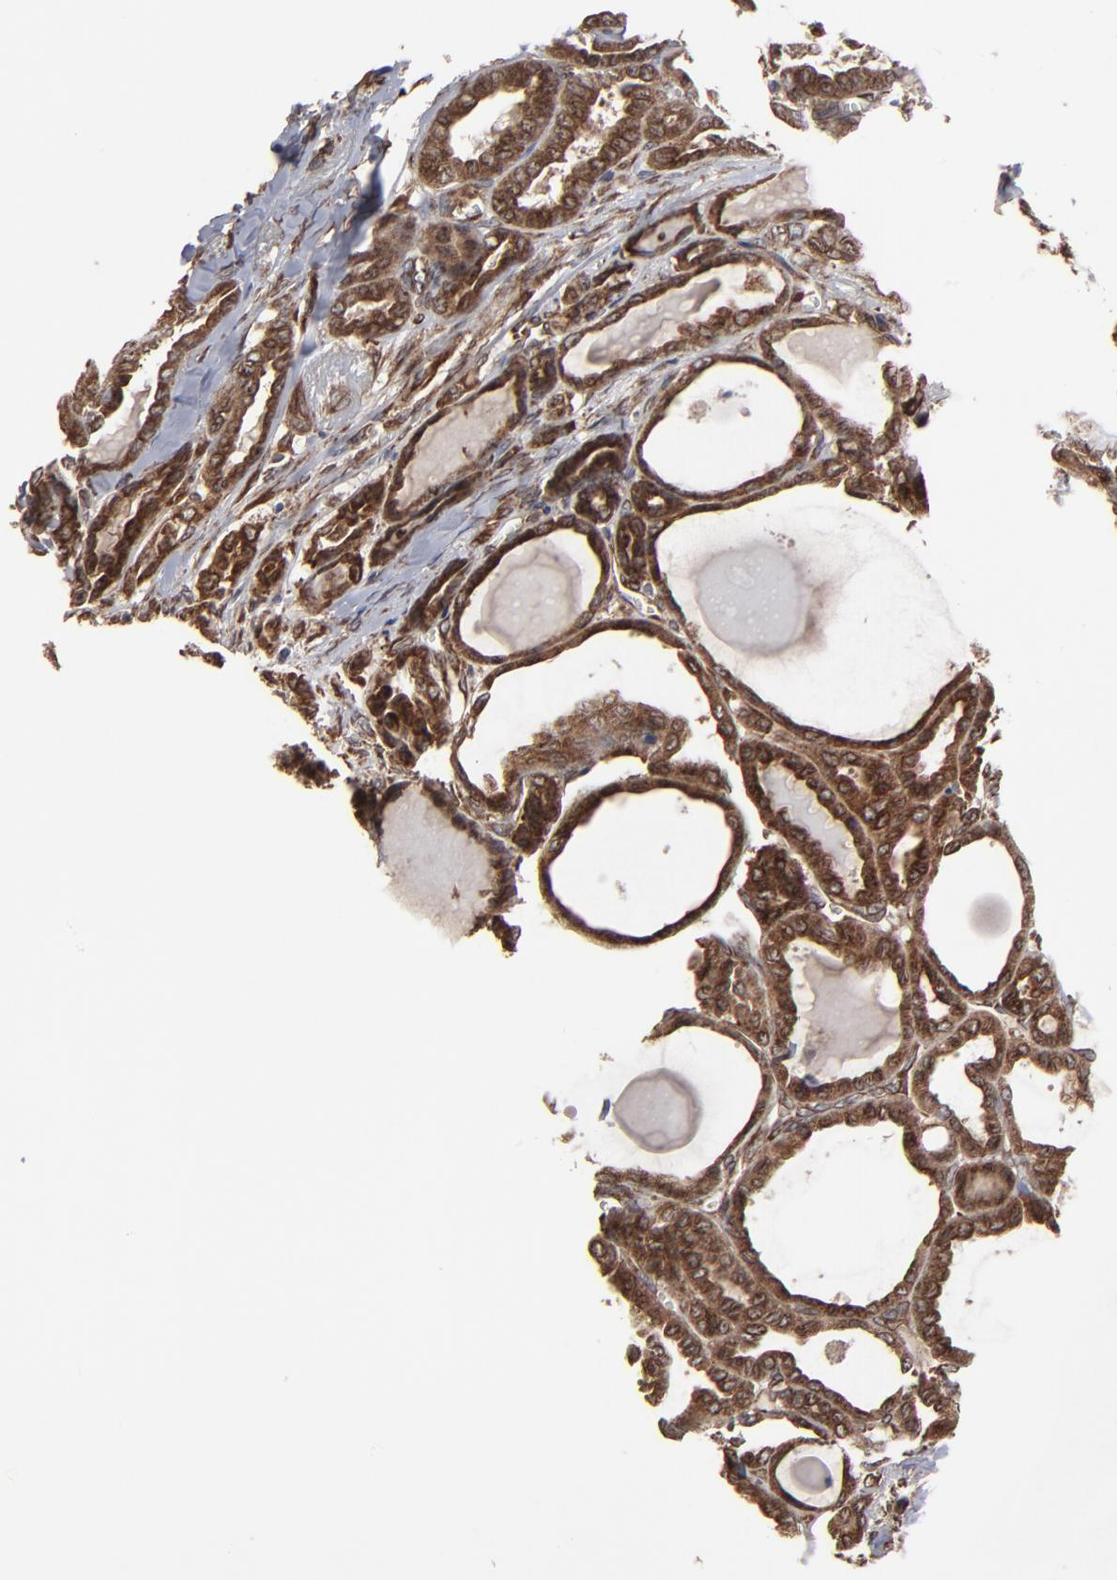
{"staining": {"intensity": "moderate", "quantity": ">75%", "location": "cytoplasmic/membranous"}, "tissue": "thyroid cancer", "cell_type": "Tumor cells", "image_type": "cancer", "snomed": [{"axis": "morphology", "description": "Carcinoma, NOS"}, {"axis": "topography", "description": "Thyroid gland"}], "caption": "The photomicrograph shows a brown stain indicating the presence of a protein in the cytoplasmic/membranous of tumor cells in carcinoma (thyroid).", "gene": "CNIH1", "patient": {"sex": "female", "age": 91}}